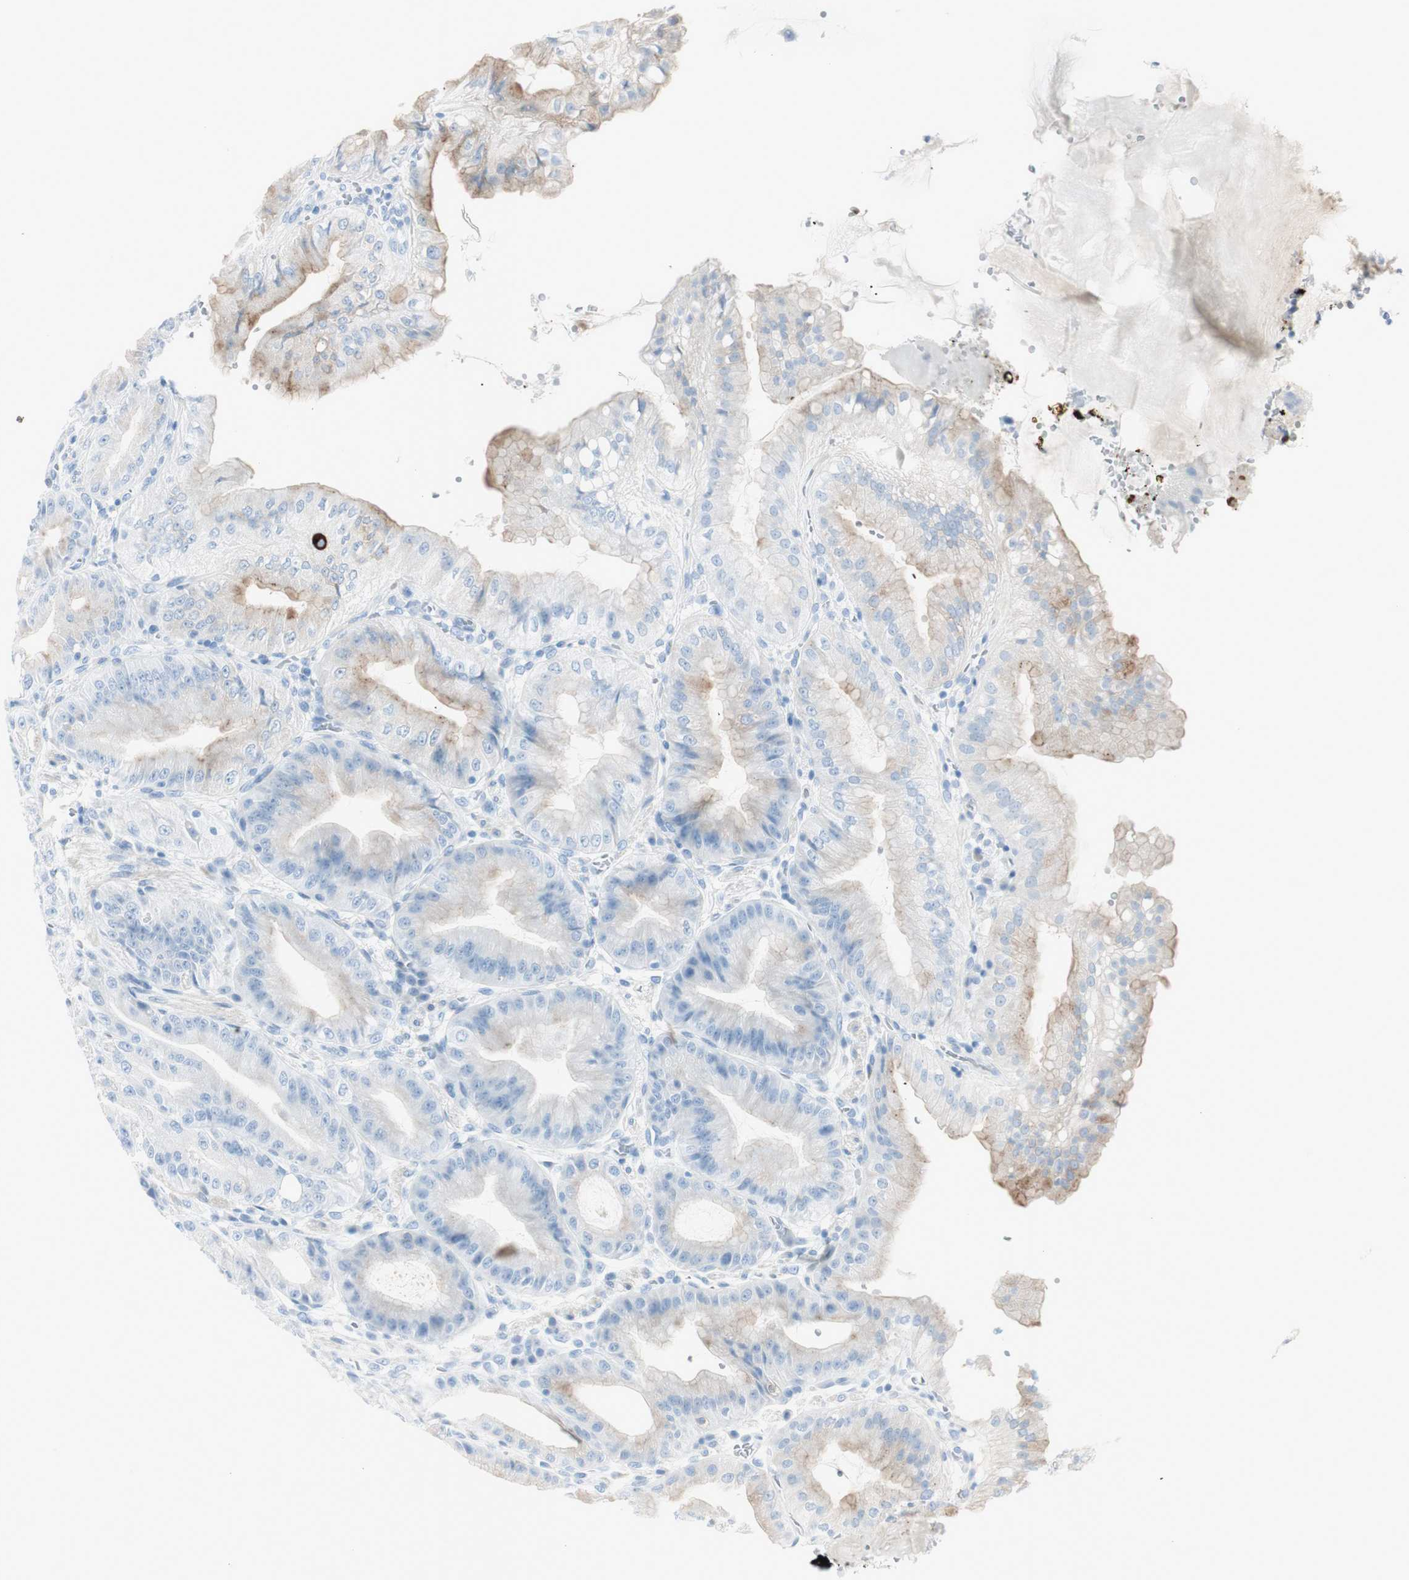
{"staining": {"intensity": "moderate", "quantity": "25%-75%", "location": "cytoplasmic/membranous"}, "tissue": "stomach", "cell_type": "Glandular cells", "image_type": "normal", "snomed": [{"axis": "morphology", "description": "Normal tissue, NOS"}, {"axis": "topography", "description": "Stomach, lower"}], "caption": "Immunohistochemical staining of normal stomach shows 25%-75% levels of moderate cytoplasmic/membranous protein expression in about 25%-75% of glandular cells.", "gene": "CDHR5", "patient": {"sex": "male", "age": 71}}